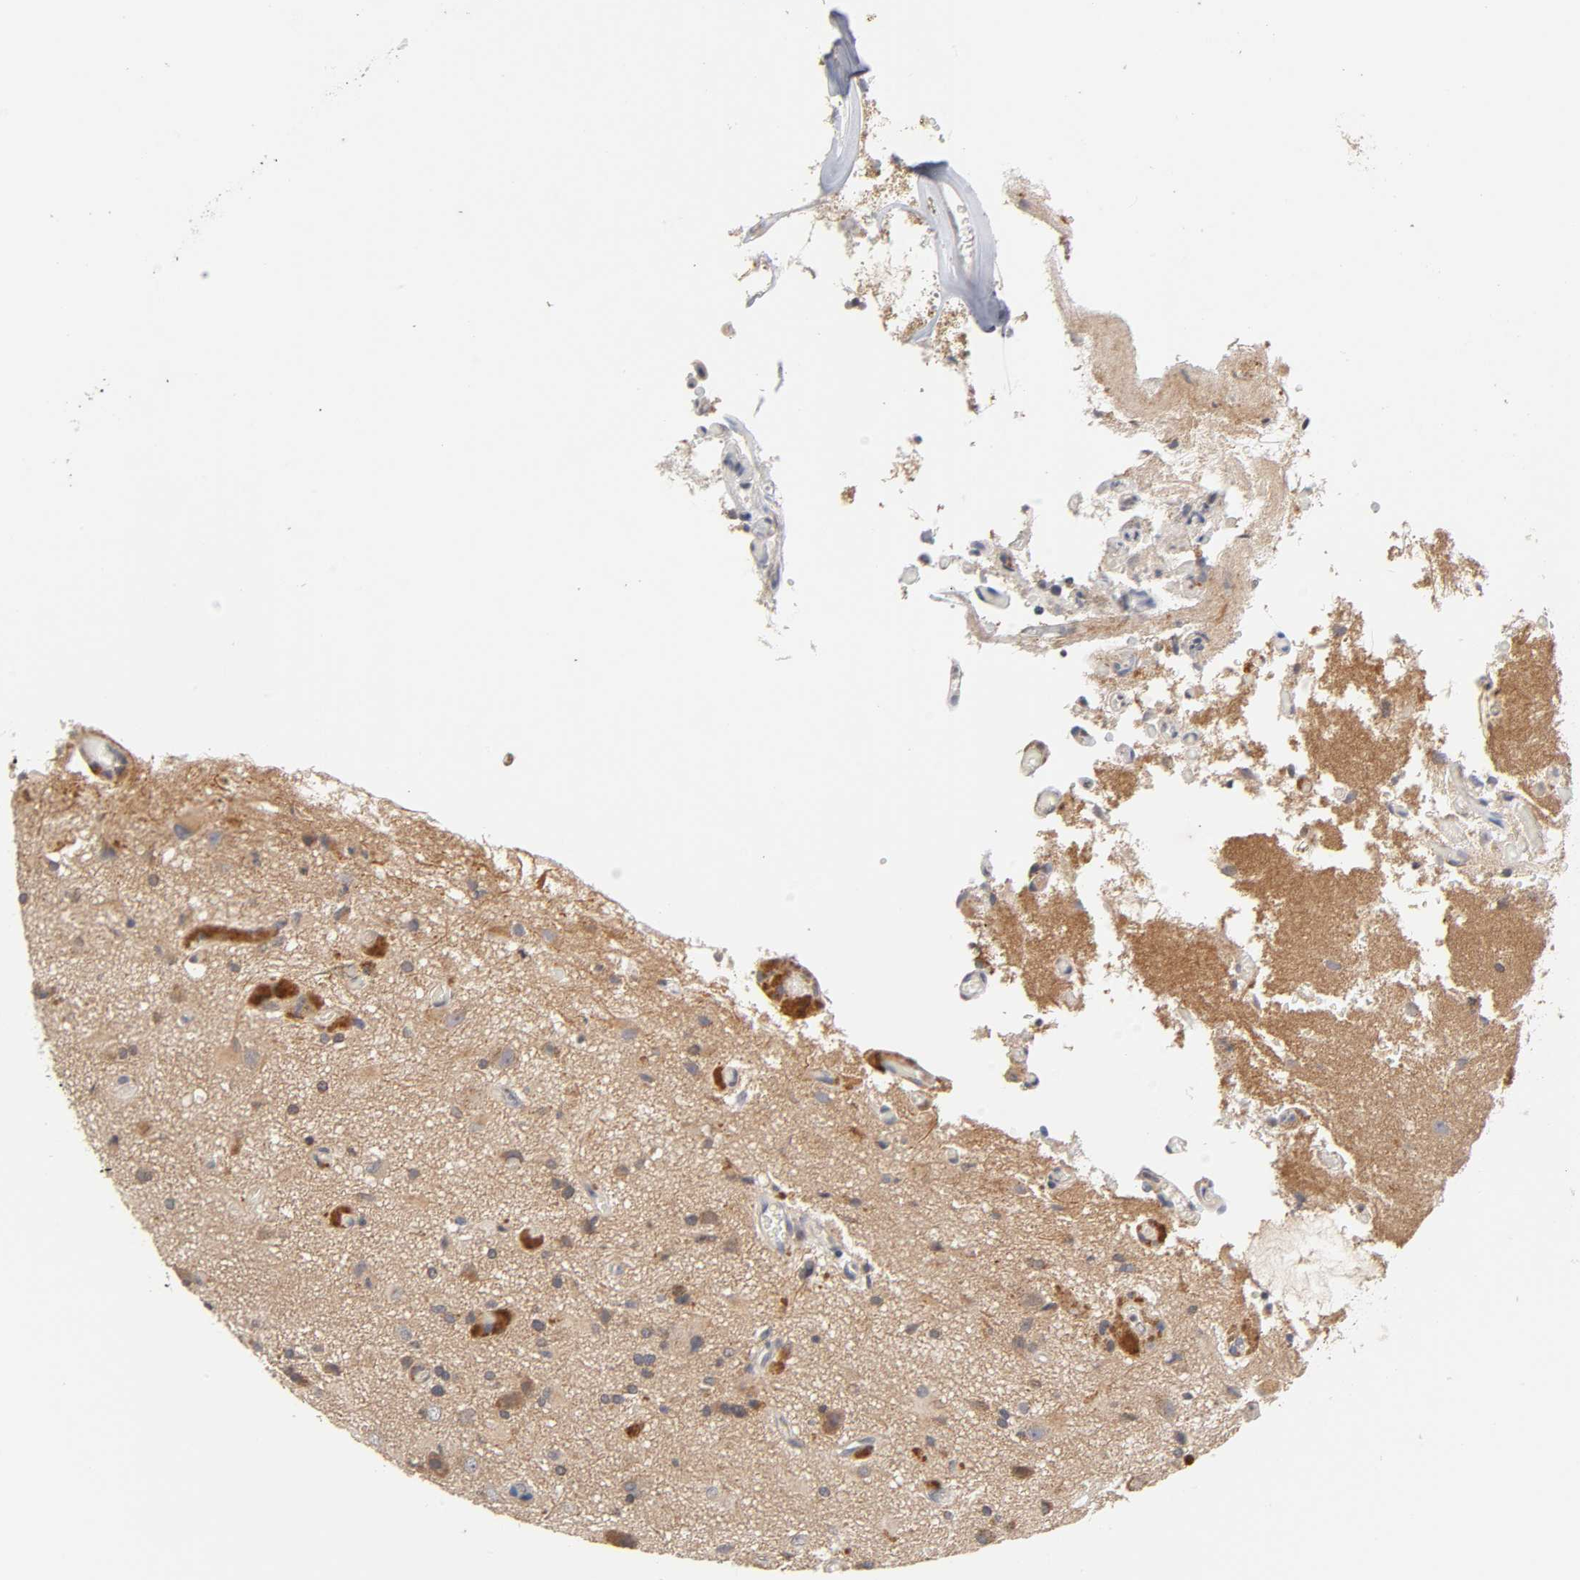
{"staining": {"intensity": "moderate", "quantity": "25%-75%", "location": "cytoplasmic/membranous"}, "tissue": "glioma", "cell_type": "Tumor cells", "image_type": "cancer", "snomed": [{"axis": "morphology", "description": "Glioma, malignant, High grade"}, {"axis": "topography", "description": "Brain"}], "caption": "This is an image of immunohistochemistry staining of glioma, which shows moderate positivity in the cytoplasmic/membranous of tumor cells.", "gene": "CXADR", "patient": {"sex": "male", "age": 47}}